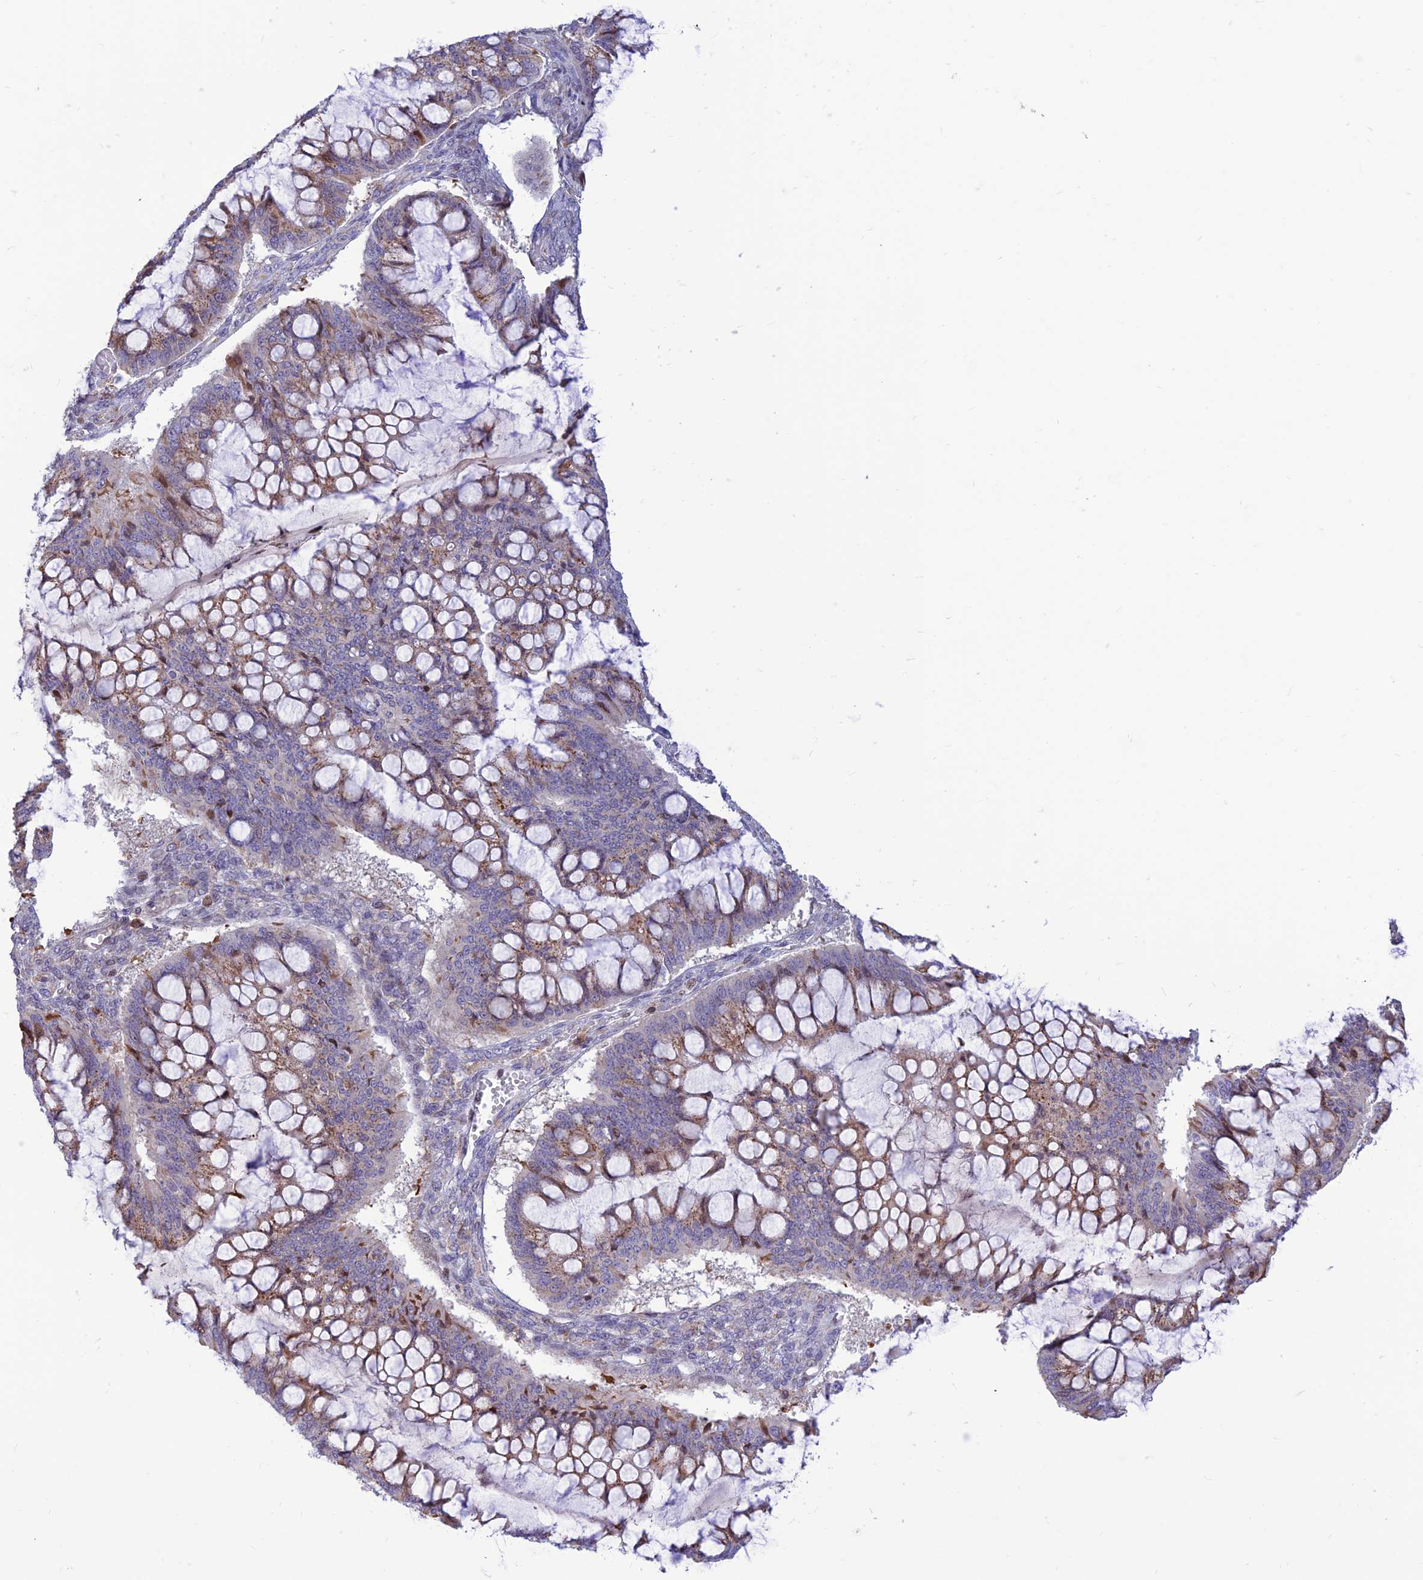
{"staining": {"intensity": "weak", "quantity": "25%-75%", "location": "cytoplasmic/membranous"}, "tissue": "ovarian cancer", "cell_type": "Tumor cells", "image_type": "cancer", "snomed": [{"axis": "morphology", "description": "Cystadenocarcinoma, mucinous, NOS"}, {"axis": "topography", "description": "Ovary"}], "caption": "Immunohistochemistry image of ovarian mucinous cystadenocarcinoma stained for a protein (brown), which reveals low levels of weak cytoplasmic/membranous staining in approximately 25%-75% of tumor cells.", "gene": "FAM186B", "patient": {"sex": "female", "age": 73}}